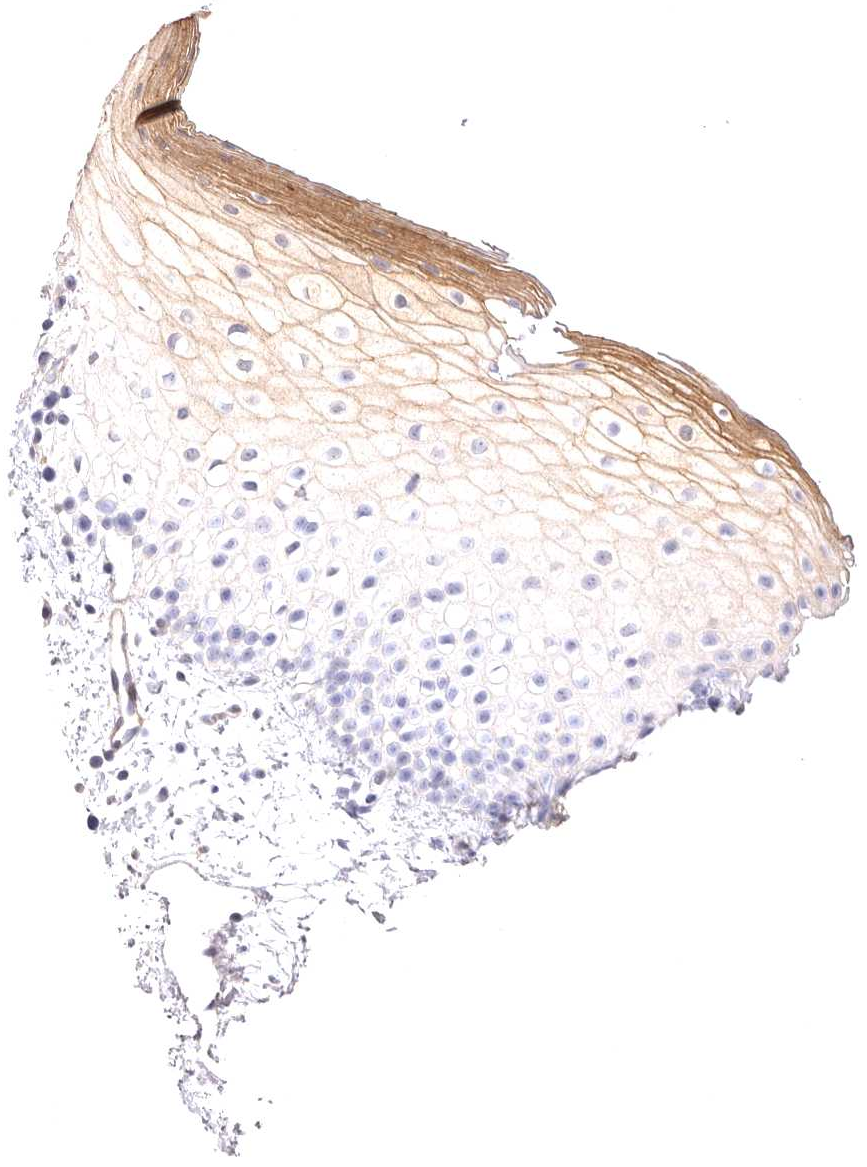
{"staining": {"intensity": "moderate", "quantity": "<25%", "location": "cytoplasmic/membranous"}, "tissue": "oral mucosa", "cell_type": "Squamous epithelial cells", "image_type": "normal", "snomed": [{"axis": "morphology", "description": "Normal tissue, NOS"}, {"axis": "topography", "description": "Oral tissue"}], "caption": "Brown immunohistochemical staining in benign human oral mucosa exhibits moderate cytoplasmic/membranous staining in about <25% of squamous epithelial cells.", "gene": "VPS45", "patient": {"sex": "male", "age": 28}}